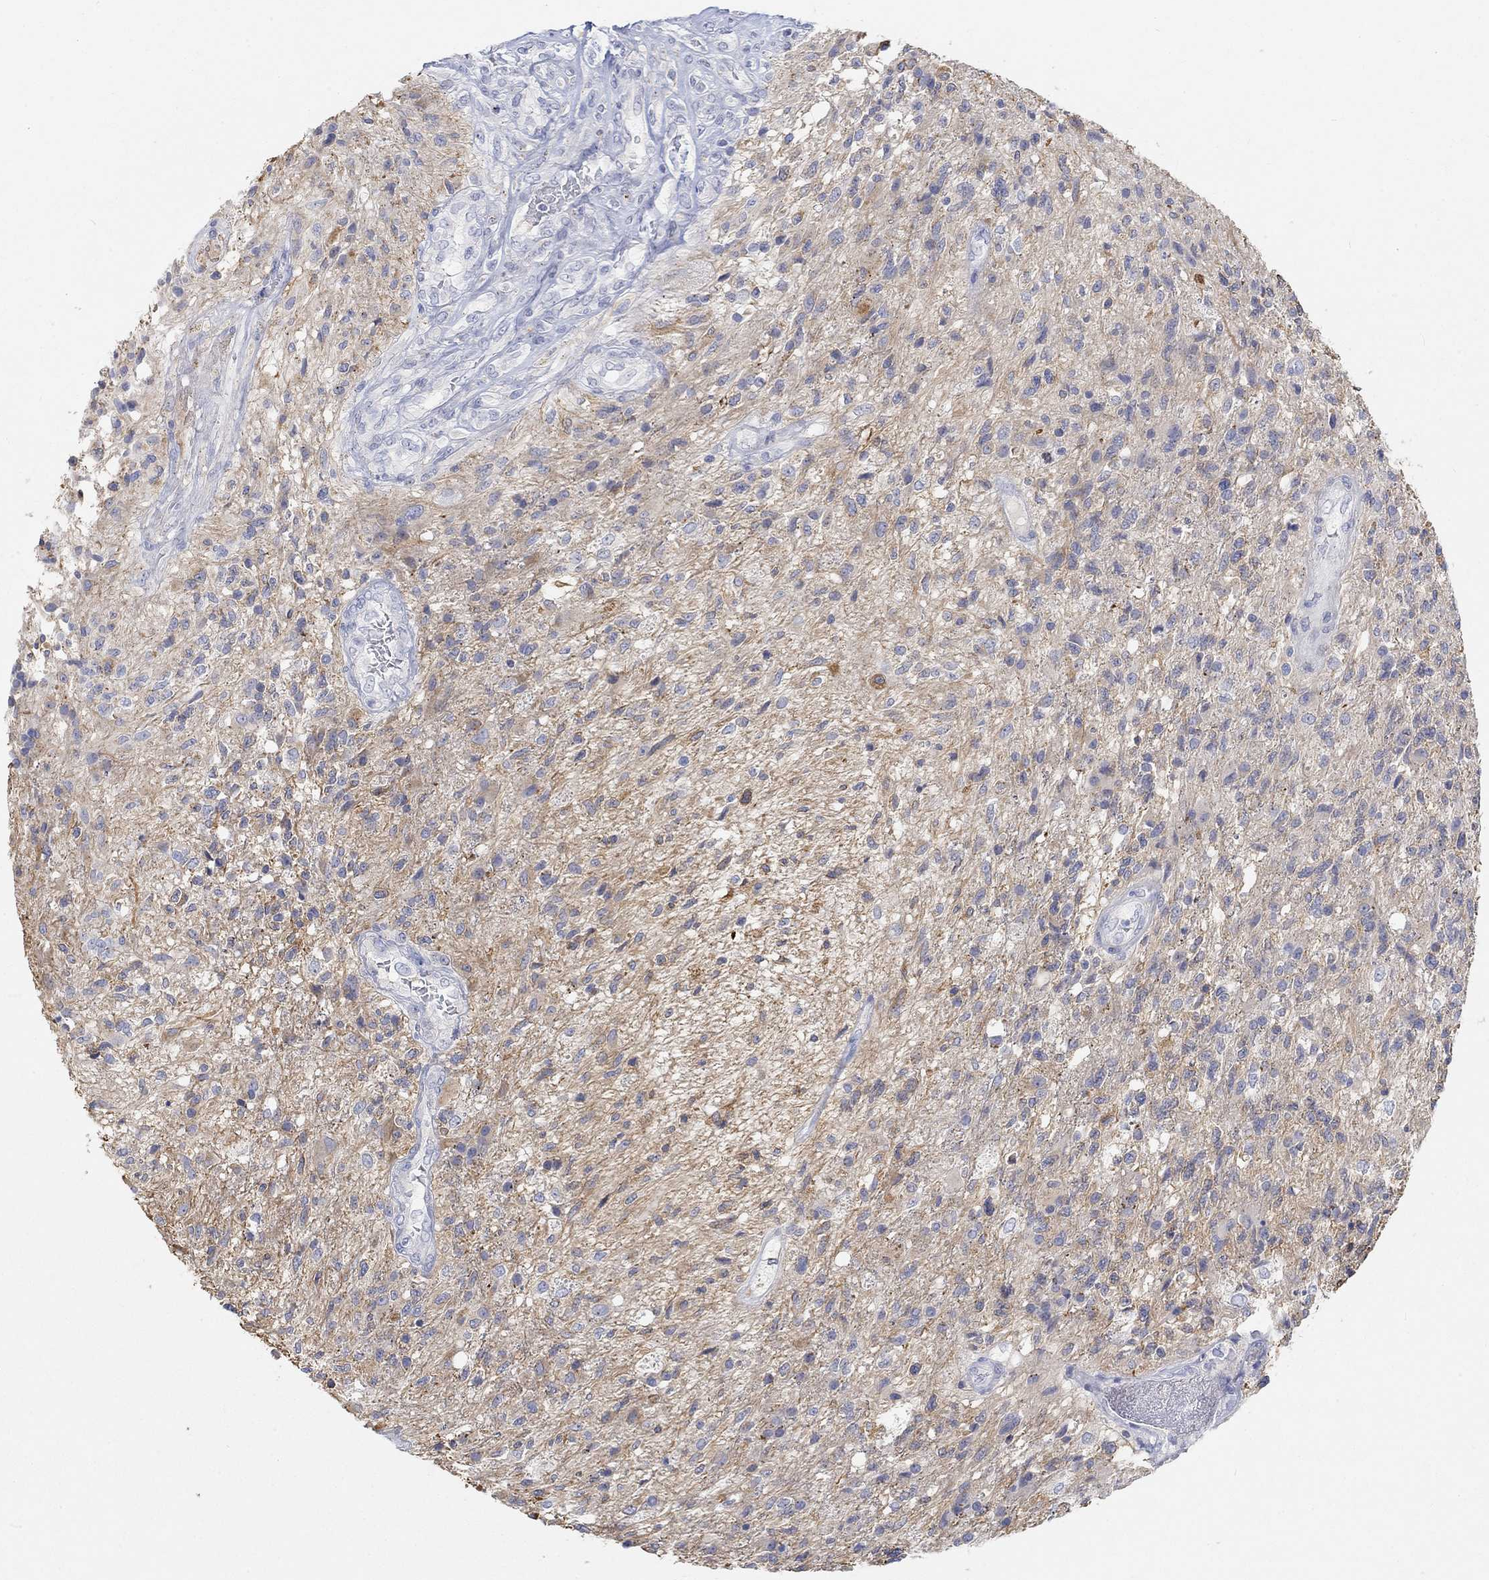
{"staining": {"intensity": "negative", "quantity": "none", "location": "none"}, "tissue": "glioma", "cell_type": "Tumor cells", "image_type": "cancer", "snomed": [{"axis": "morphology", "description": "Glioma, malignant, High grade"}, {"axis": "topography", "description": "Brain"}], "caption": "Image shows no protein staining in tumor cells of malignant glioma (high-grade) tissue. (DAB (3,3'-diaminobenzidine) immunohistochemistry visualized using brightfield microscopy, high magnification).", "gene": "NAV3", "patient": {"sex": "male", "age": 56}}